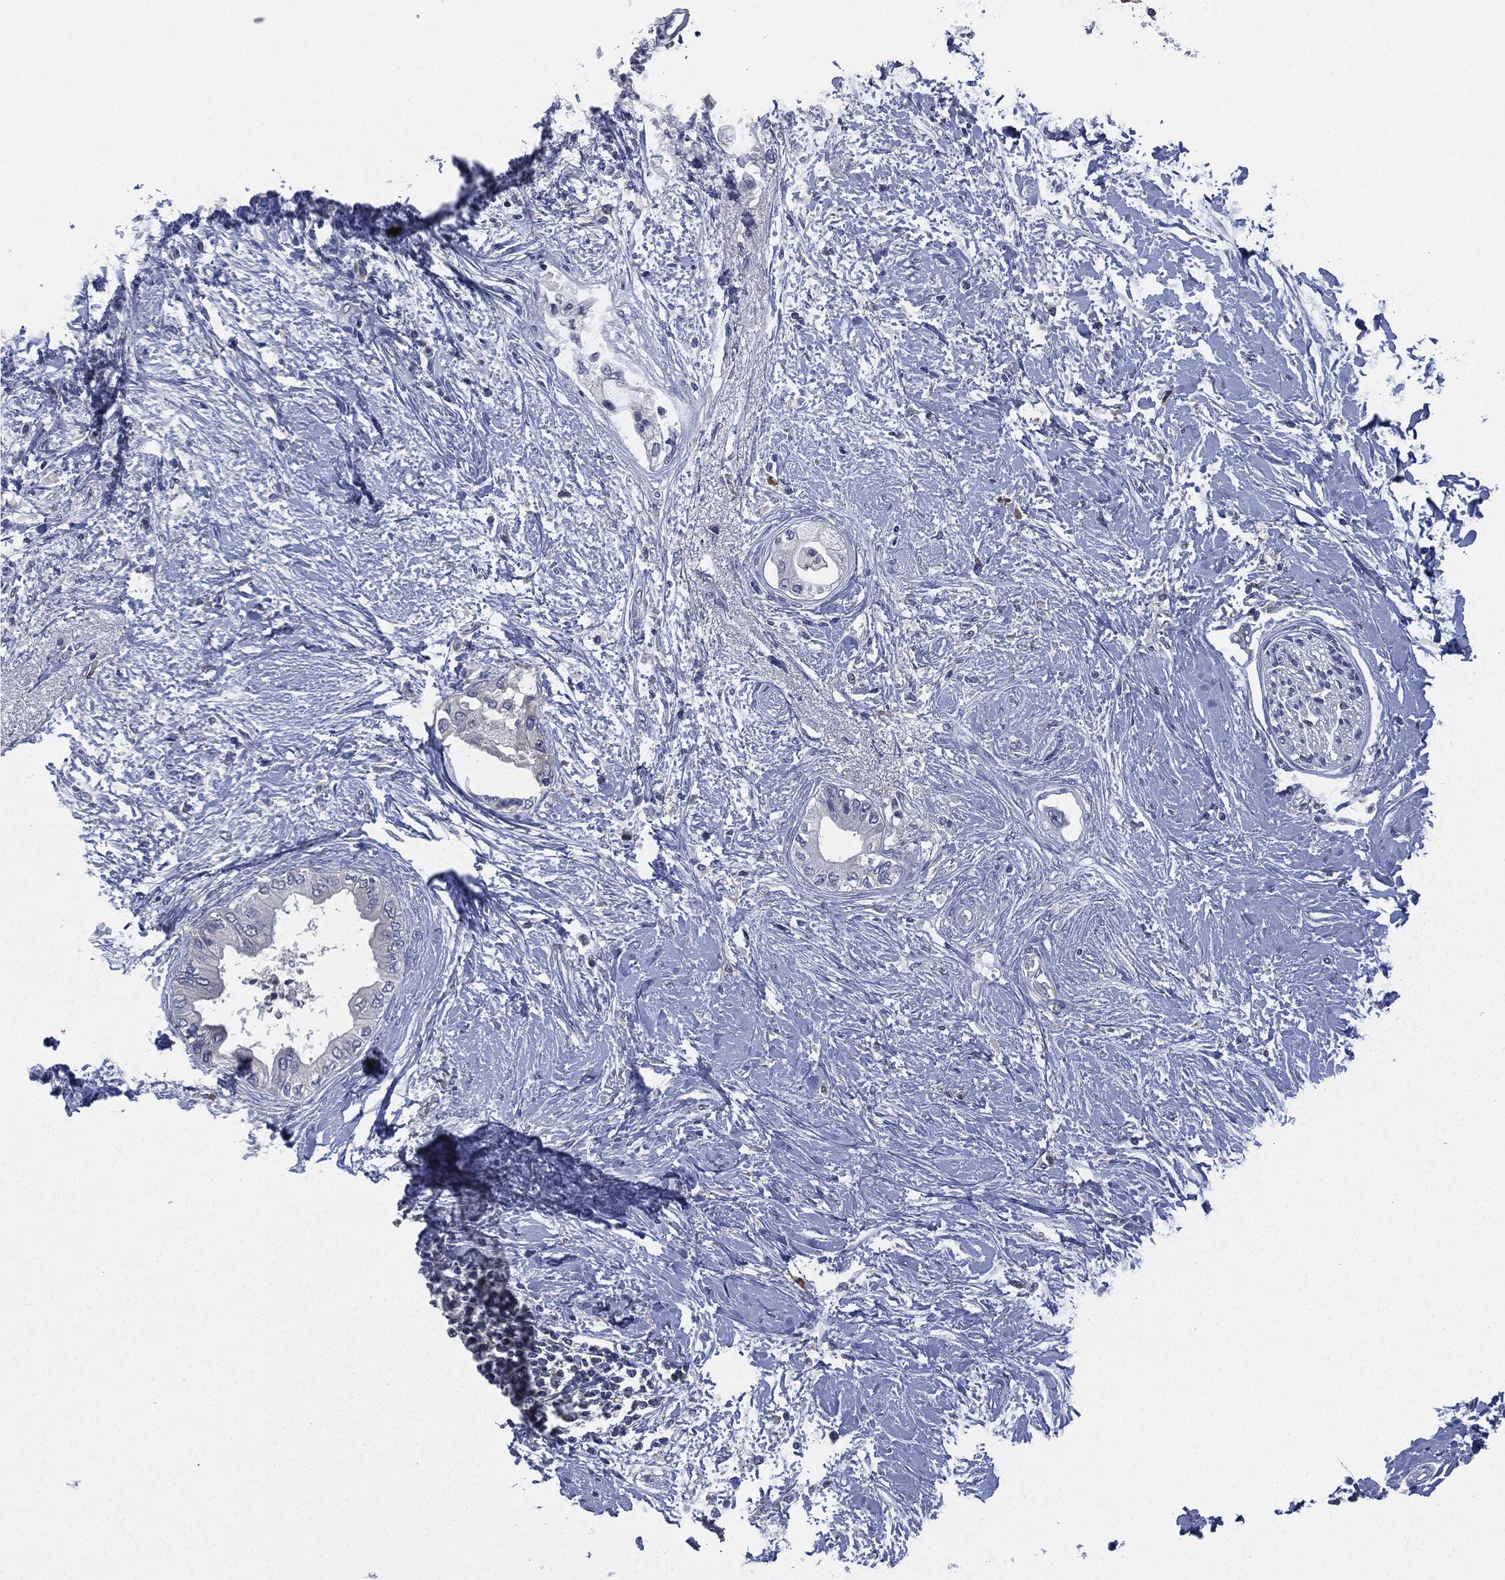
{"staining": {"intensity": "negative", "quantity": "none", "location": "none"}, "tissue": "pancreatic cancer", "cell_type": "Tumor cells", "image_type": "cancer", "snomed": [{"axis": "morphology", "description": "Normal tissue, NOS"}, {"axis": "morphology", "description": "Adenocarcinoma, NOS"}, {"axis": "topography", "description": "Pancreas"}, {"axis": "topography", "description": "Duodenum"}], "caption": "Tumor cells show no significant expression in adenocarcinoma (pancreatic).", "gene": "SIGLEC9", "patient": {"sex": "female", "age": 60}}